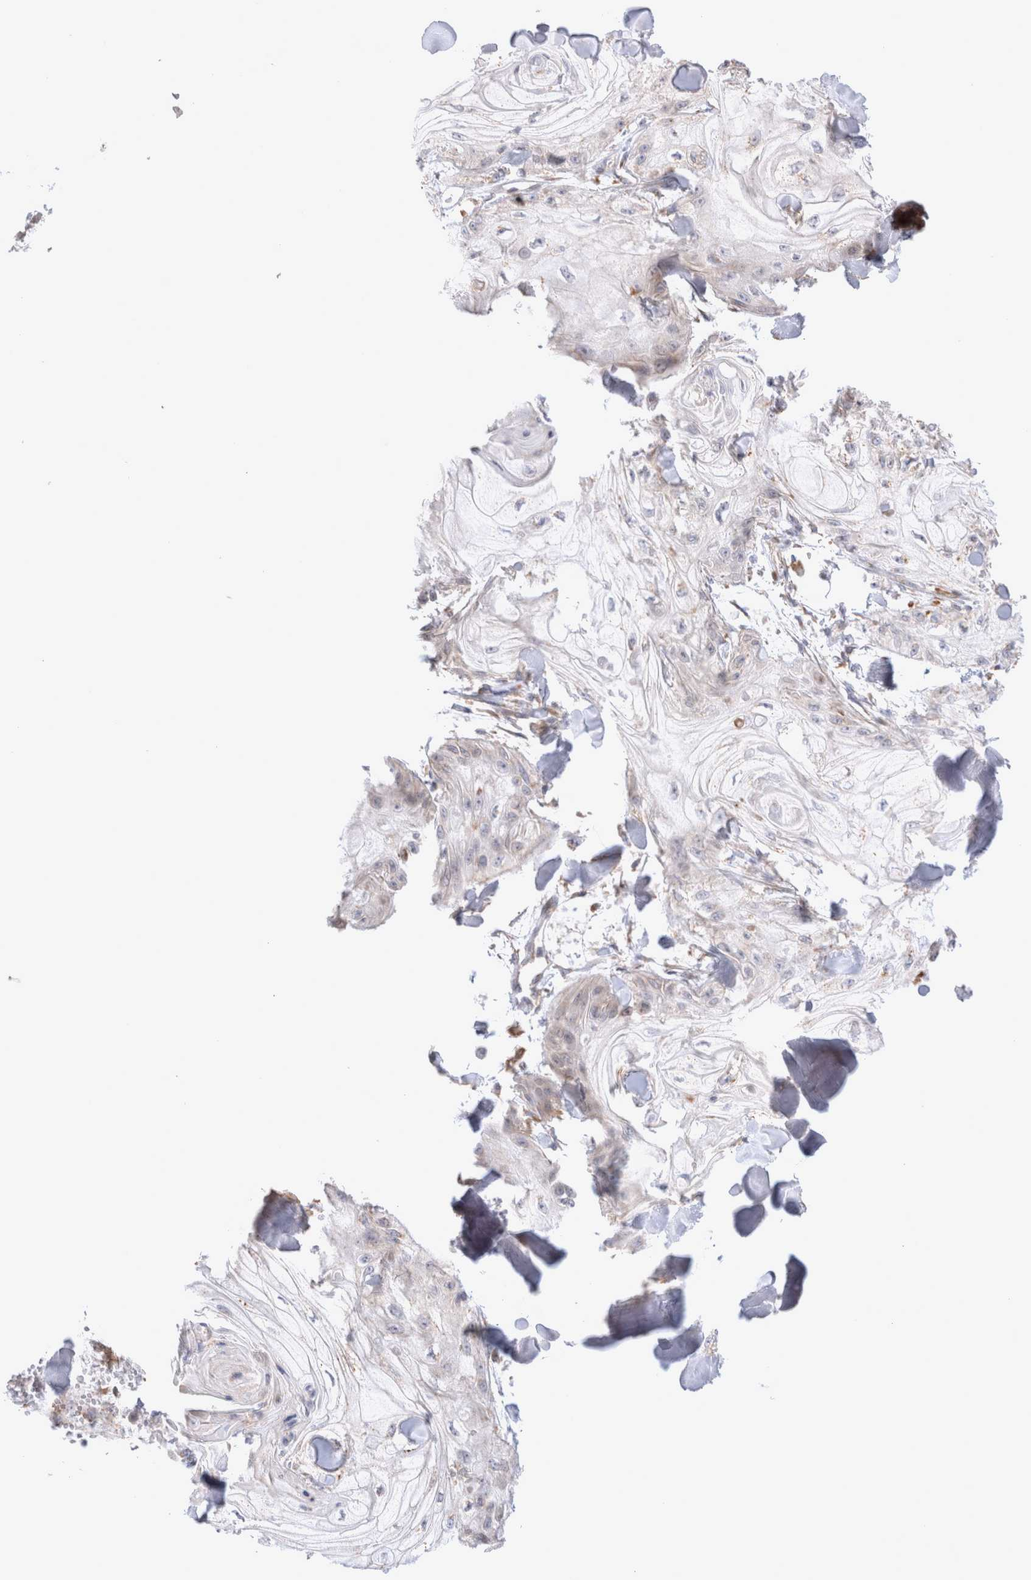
{"staining": {"intensity": "negative", "quantity": "none", "location": "none"}, "tissue": "skin cancer", "cell_type": "Tumor cells", "image_type": "cancer", "snomed": [{"axis": "morphology", "description": "Squamous cell carcinoma, NOS"}, {"axis": "topography", "description": "Skin"}], "caption": "Immunohistochemistry (IHC) photomicrograph of neoplastic tissue: skin cancer (squamous cell carcinoma) stained with DAB (3,3'-diaminobenzidine) demonstrates no significant protein expression in tumor cells. (Stains: DAB immunohistochemistry with hematoxylin counter stain, Microscopy: brightfield microscopy at high magnification).", "gene": "NPC1", "patient": {"sex": "male", "age": 74}}